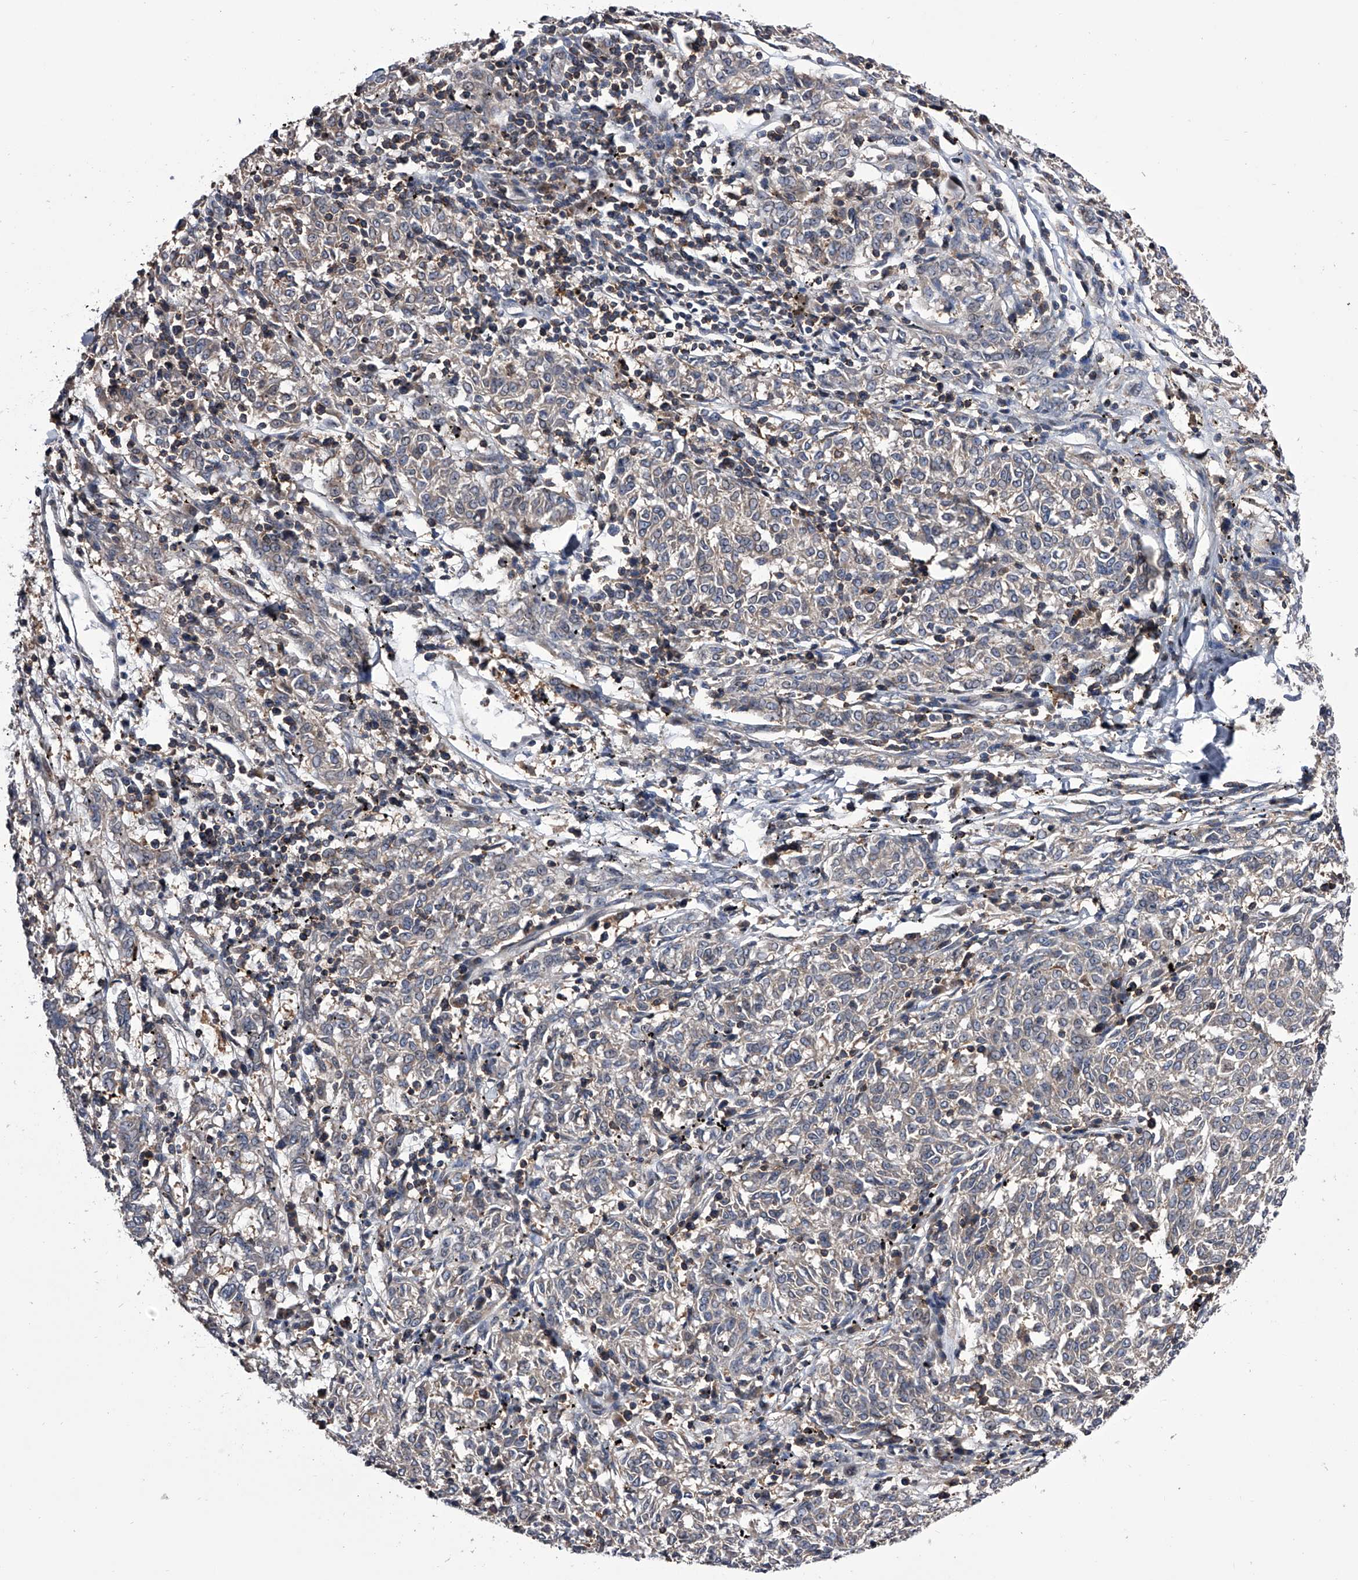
{"staining": {"intensity": "negative", "quantity": "none", "location": "none"}, "tissue": "melanoma", "cell_type": "Tumor cells", "image_type": "cancer", "snomed": [{"axis": "morphology", "description": "Malignant melanoma, NOS"}, {"axis": "topography", "description": "Skin"}], "caption": "The micrograph shows no staining of tumor cells in melanoma. (DAB immunohistochemistry with hematoxylin counter stain).", "gene": "PAN3", "patient": {"sex": "female", "age": 72}}